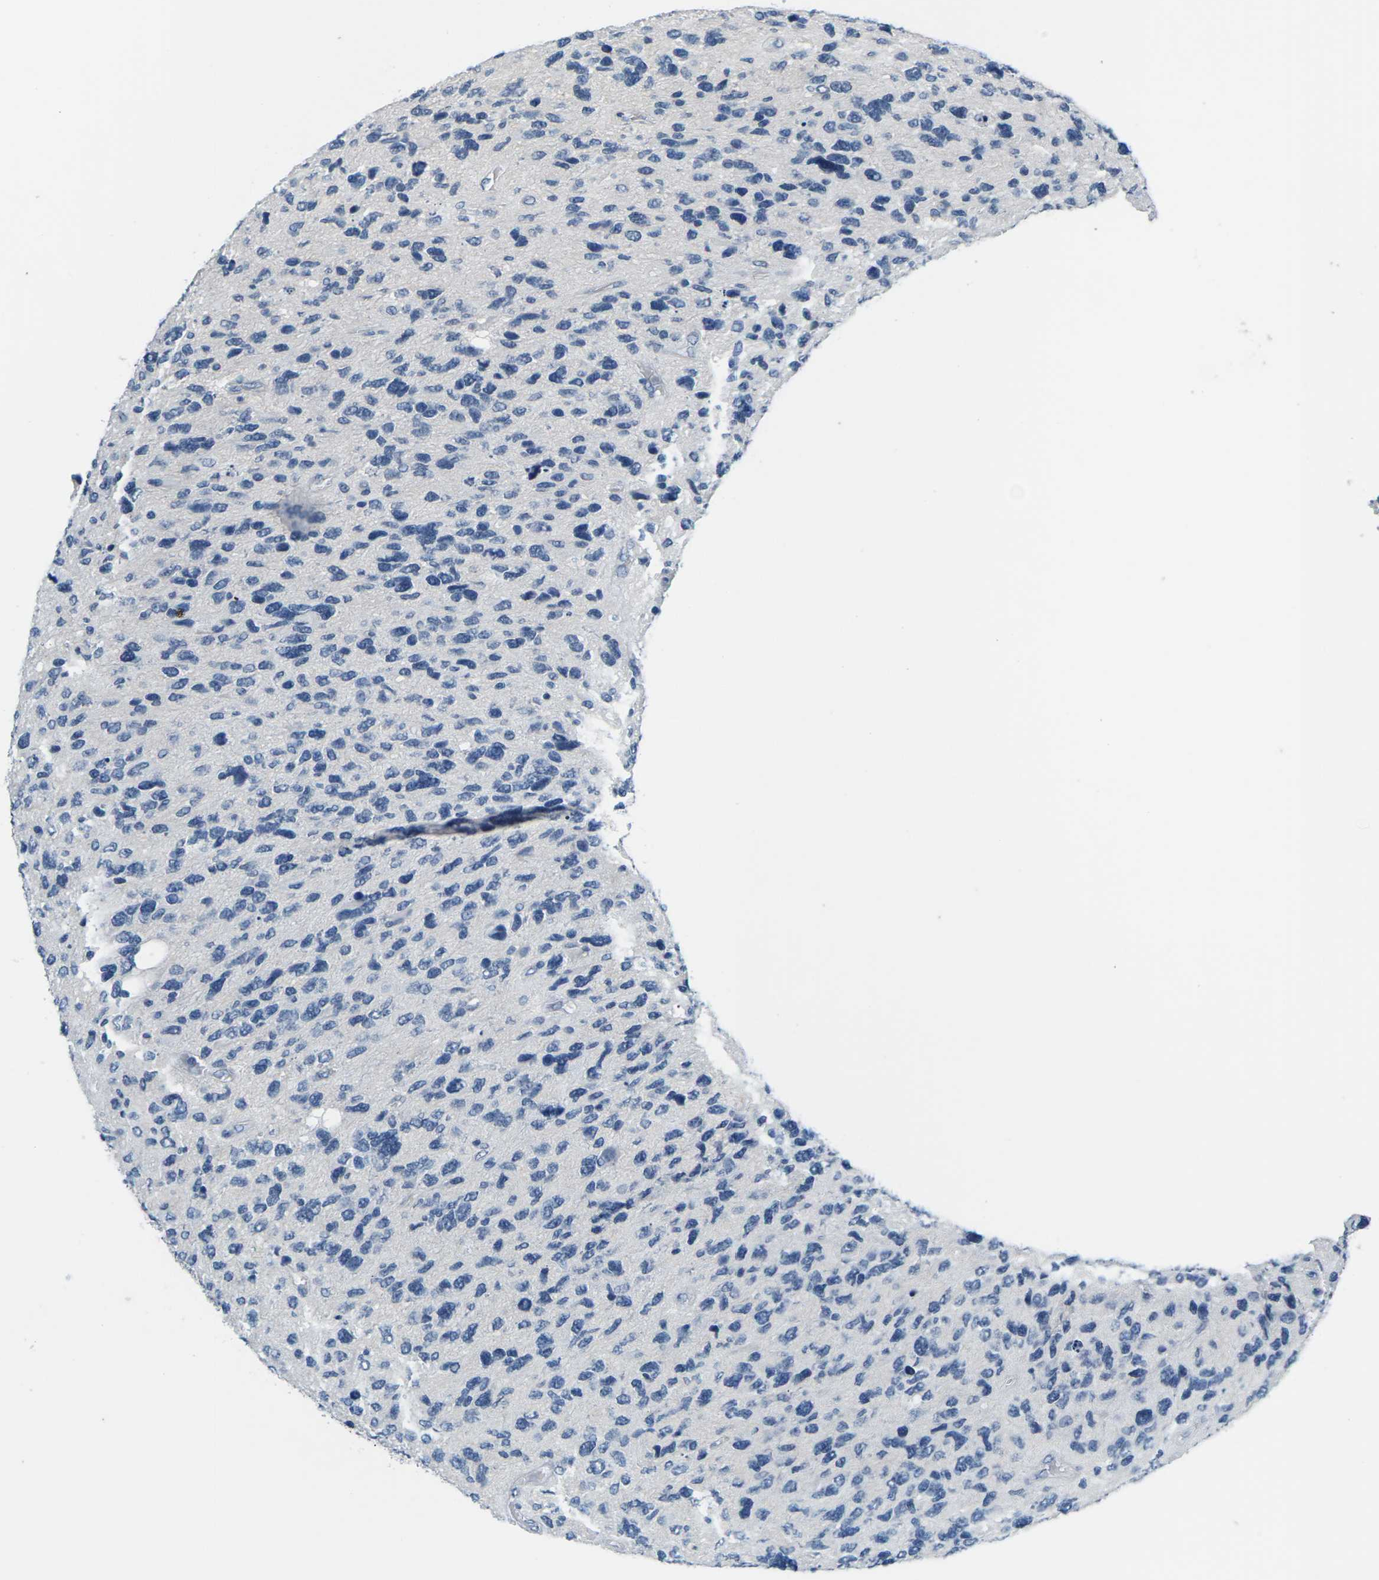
{"staining": {"intensity": "negative", "quantity": "none", "location": "none"}, "tissue": "glioma", "cell_type": "Tumor cells", "image_type": "cancer", "snomed": [{"axis": "morphology", "description": "Glioma, malignant, High grade"}, {"axis": "topography", "description": "Brain"}], "caption": "This image is of glioma stained with immunohistochemistry to label a protein in brown with the nuclei are counter-stained blue. There is no expression in tumor cells.", "gene": "UMOD", "patient": {"sex": "female", "age": 58}}